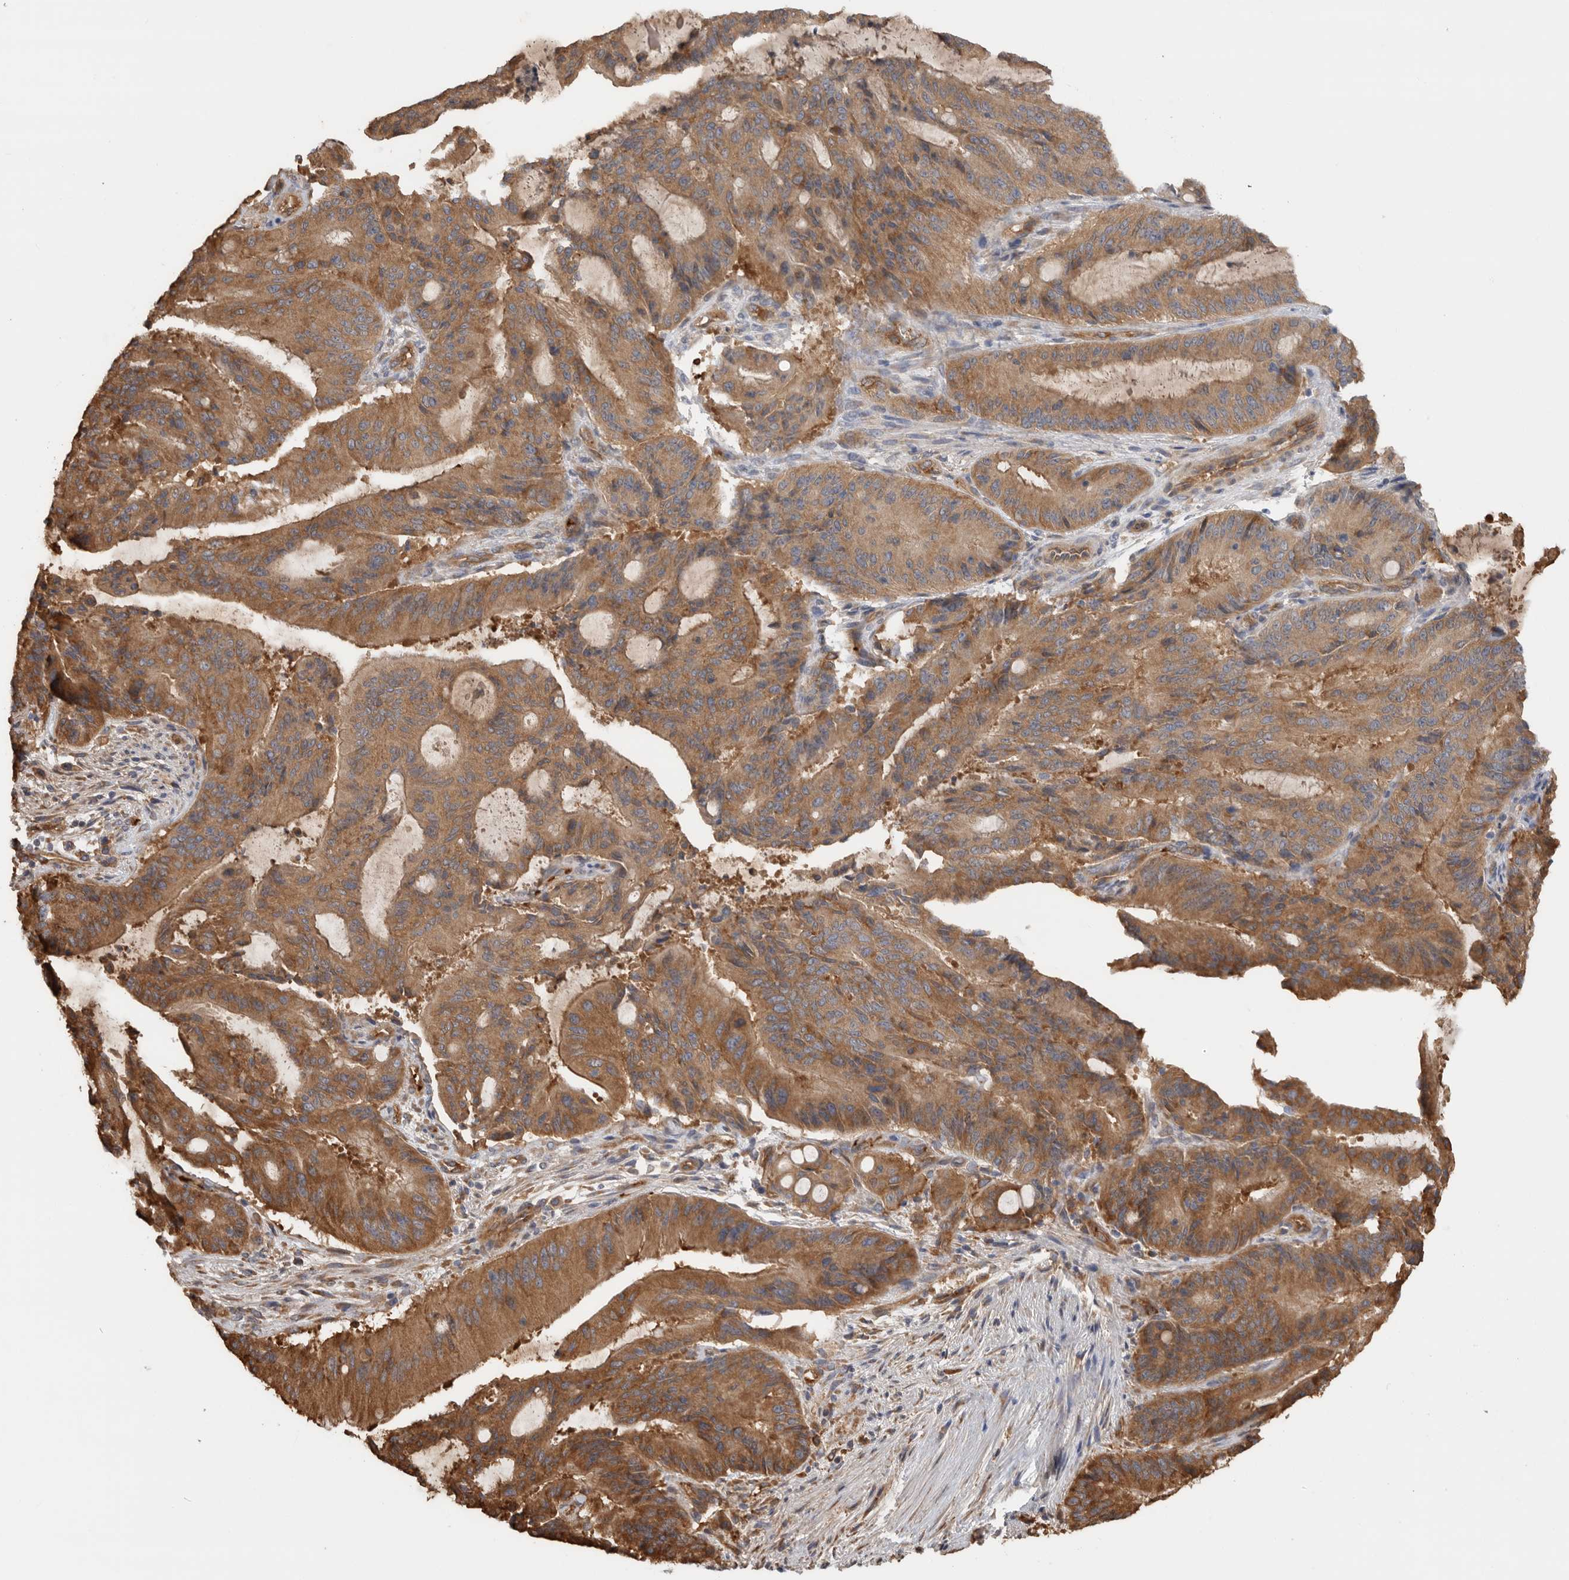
{"staining": {"intensity": "moderate", "quantity": ">75%", "location": "cytoplasmic/membranous"}, "tissue": "liver cancer", "cell_type": "Tumor cells", "image_type": "cancer", "snomed": [{"axis": "morphology", "description": "Normal tissue, NOS"}, {"axis": "morphology", "description": "Cholangiocarcinoma"}, {"axis": "topography", "description": "Liver"}, {"axis": "topography", "description": "Peripheral nerve tissue"}], "caption": "Tumor cells reveal medium levels of moderate cytoplasmic/membranous expression in about >75% of cells in cholangiocarcinoma (liver). Immunohistochemistry (ihc) stains the protein in brown and the nuclei are stained blue.", "gene": "CDC42BPB", "patient": {"sex": "female", "age": 73}}